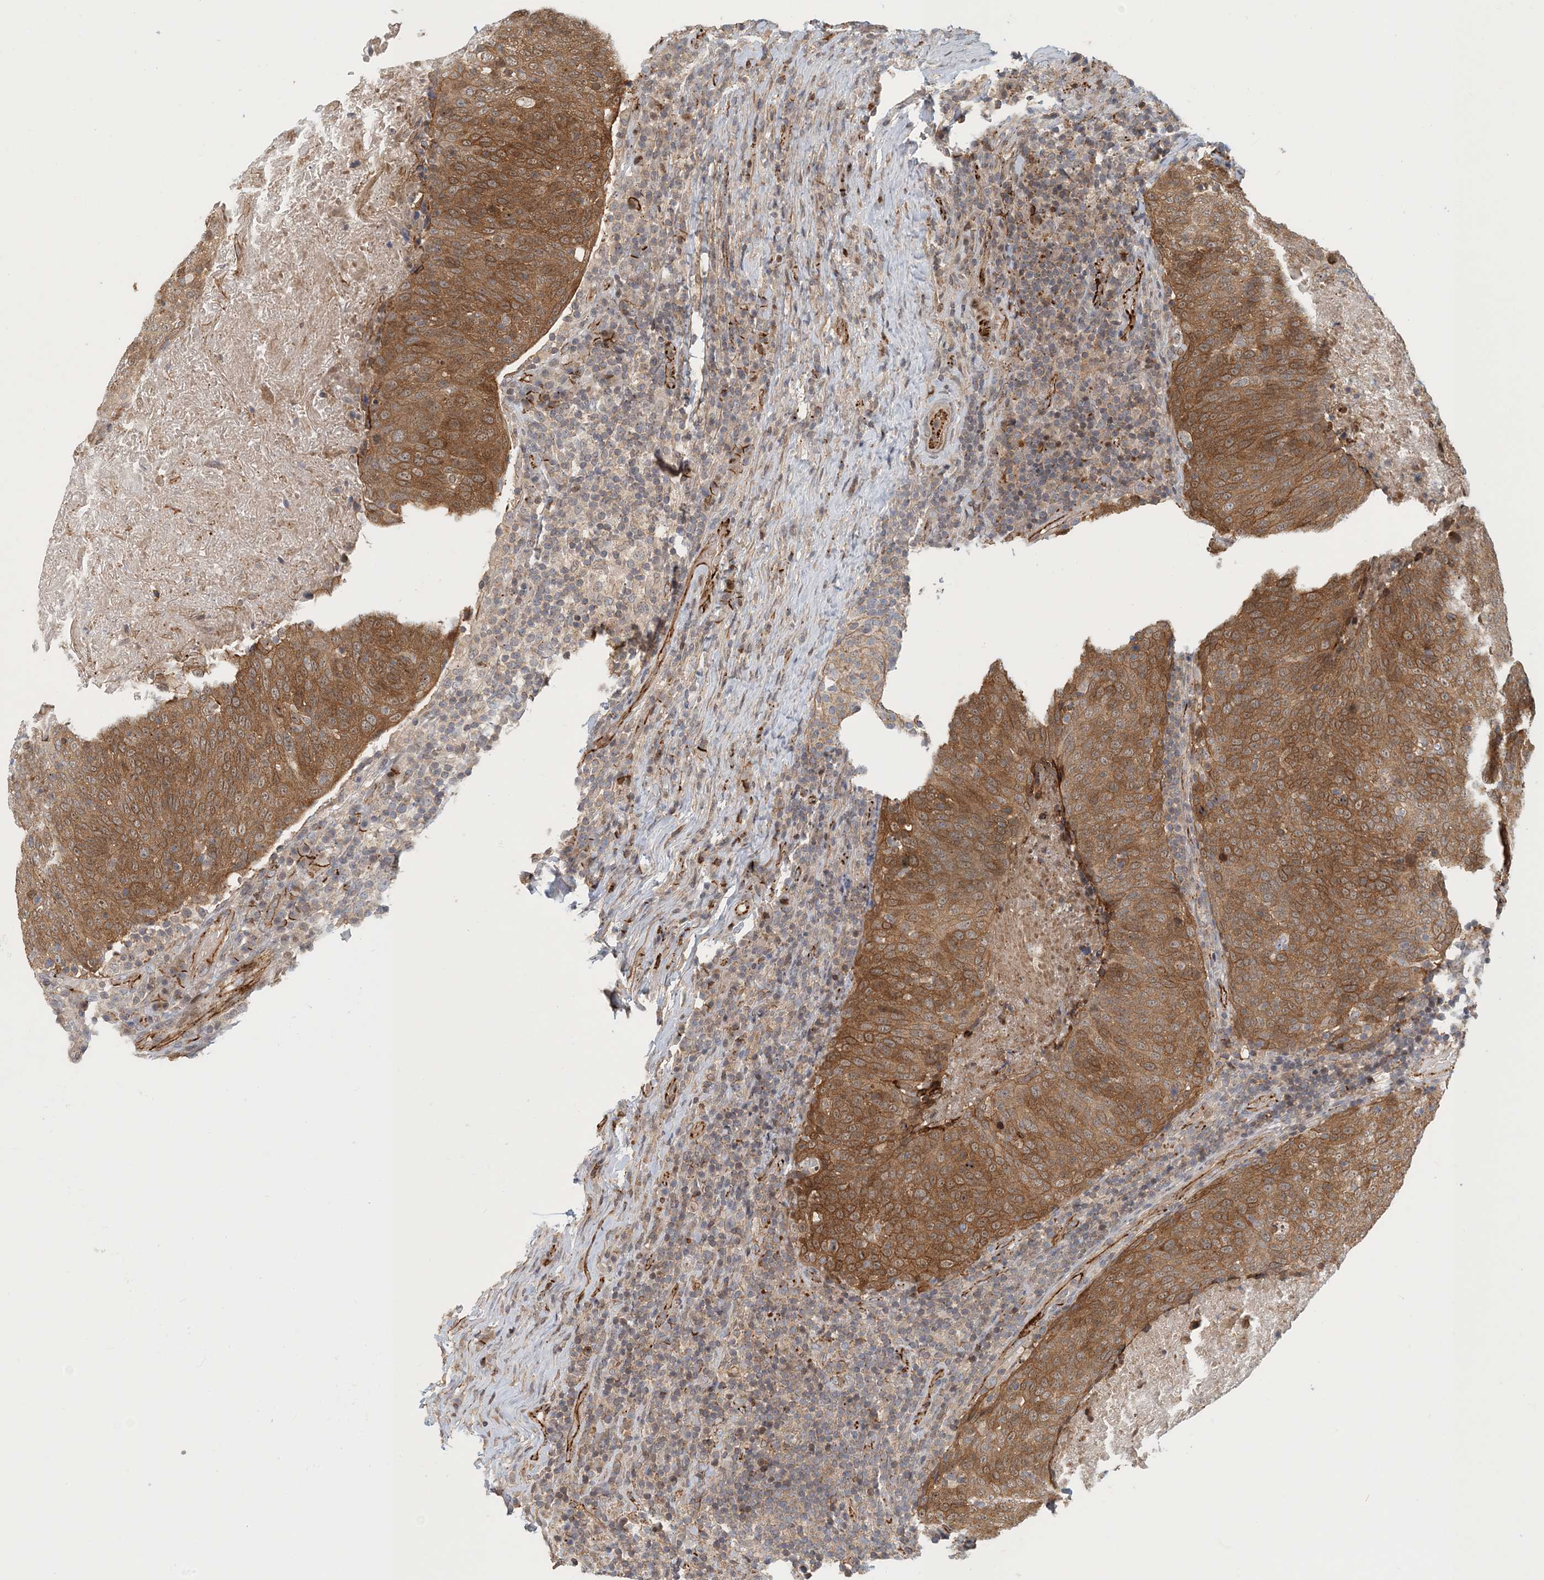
{"staining": {"intensity": "moderate", "quantity": ">75%", "location": "cytoplasmic/membranous"}, "tissue": "head and neck cancer", "cell_type": "Tumor cells", "image_type": "cancer", "snomed": [{"axis": "morphology", "description": "Squamous cell carcinoma, NOS"}, {"axis": "morphology", "description": "Squamous cell carcinoma, metastatic, NOS"}, {"axis": "topography", "description": "Lymph node"}, {"axis": "topography", "description": "Head-Neck"}], "caption": "A micrograph of human head and neck metastatic squamous cell carcinoma stained for a protein displays moderate cytoplasmic/membranous brown staining in tumor cells.", "gene": "MAPKBP1", "patient": {"sex": "male", "age": 62}}